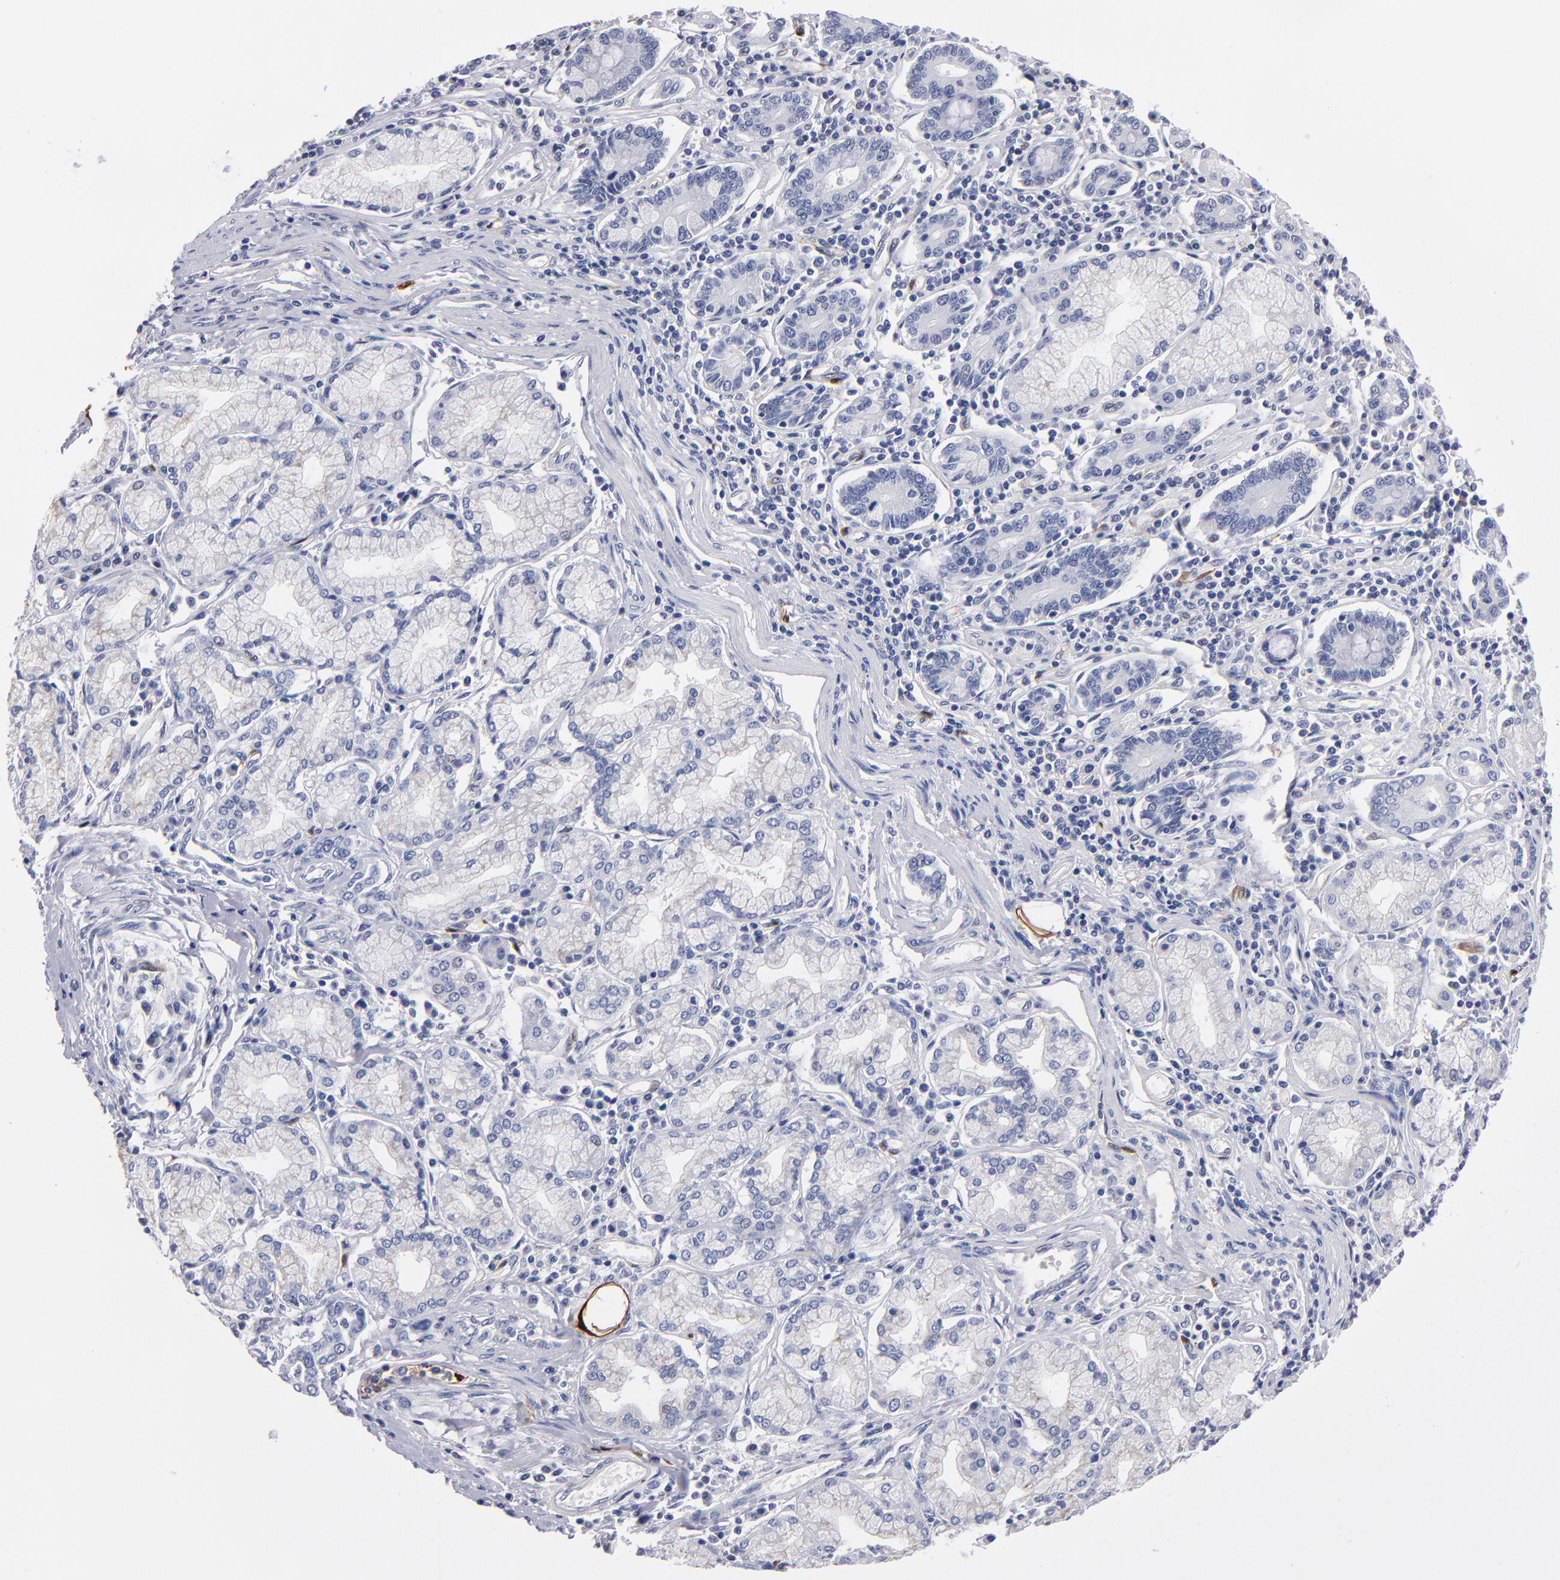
{"staining": {"intensity": "negative", "quantity": "none", "location": "none"}, "tissue": "pancreatic cancer", "cell_type": "Tumor cells", "image_type": "cancer", "snomed": [{"axis": "morphology", "description": "Adenocarcinoma, NOS"}, {"axis": "topography", "description": "Pancreas"}], "caption": "High magnification brightfield microscopy of pancreatic cancer stained with DAB (brown) and counterstained with hematoxylin (blue): tumor cells show no significant staining. (IHC, brightfield microscopy, high magnification).", "gene": "FABP4", "patient": {"sex": "female", "age": 57}}